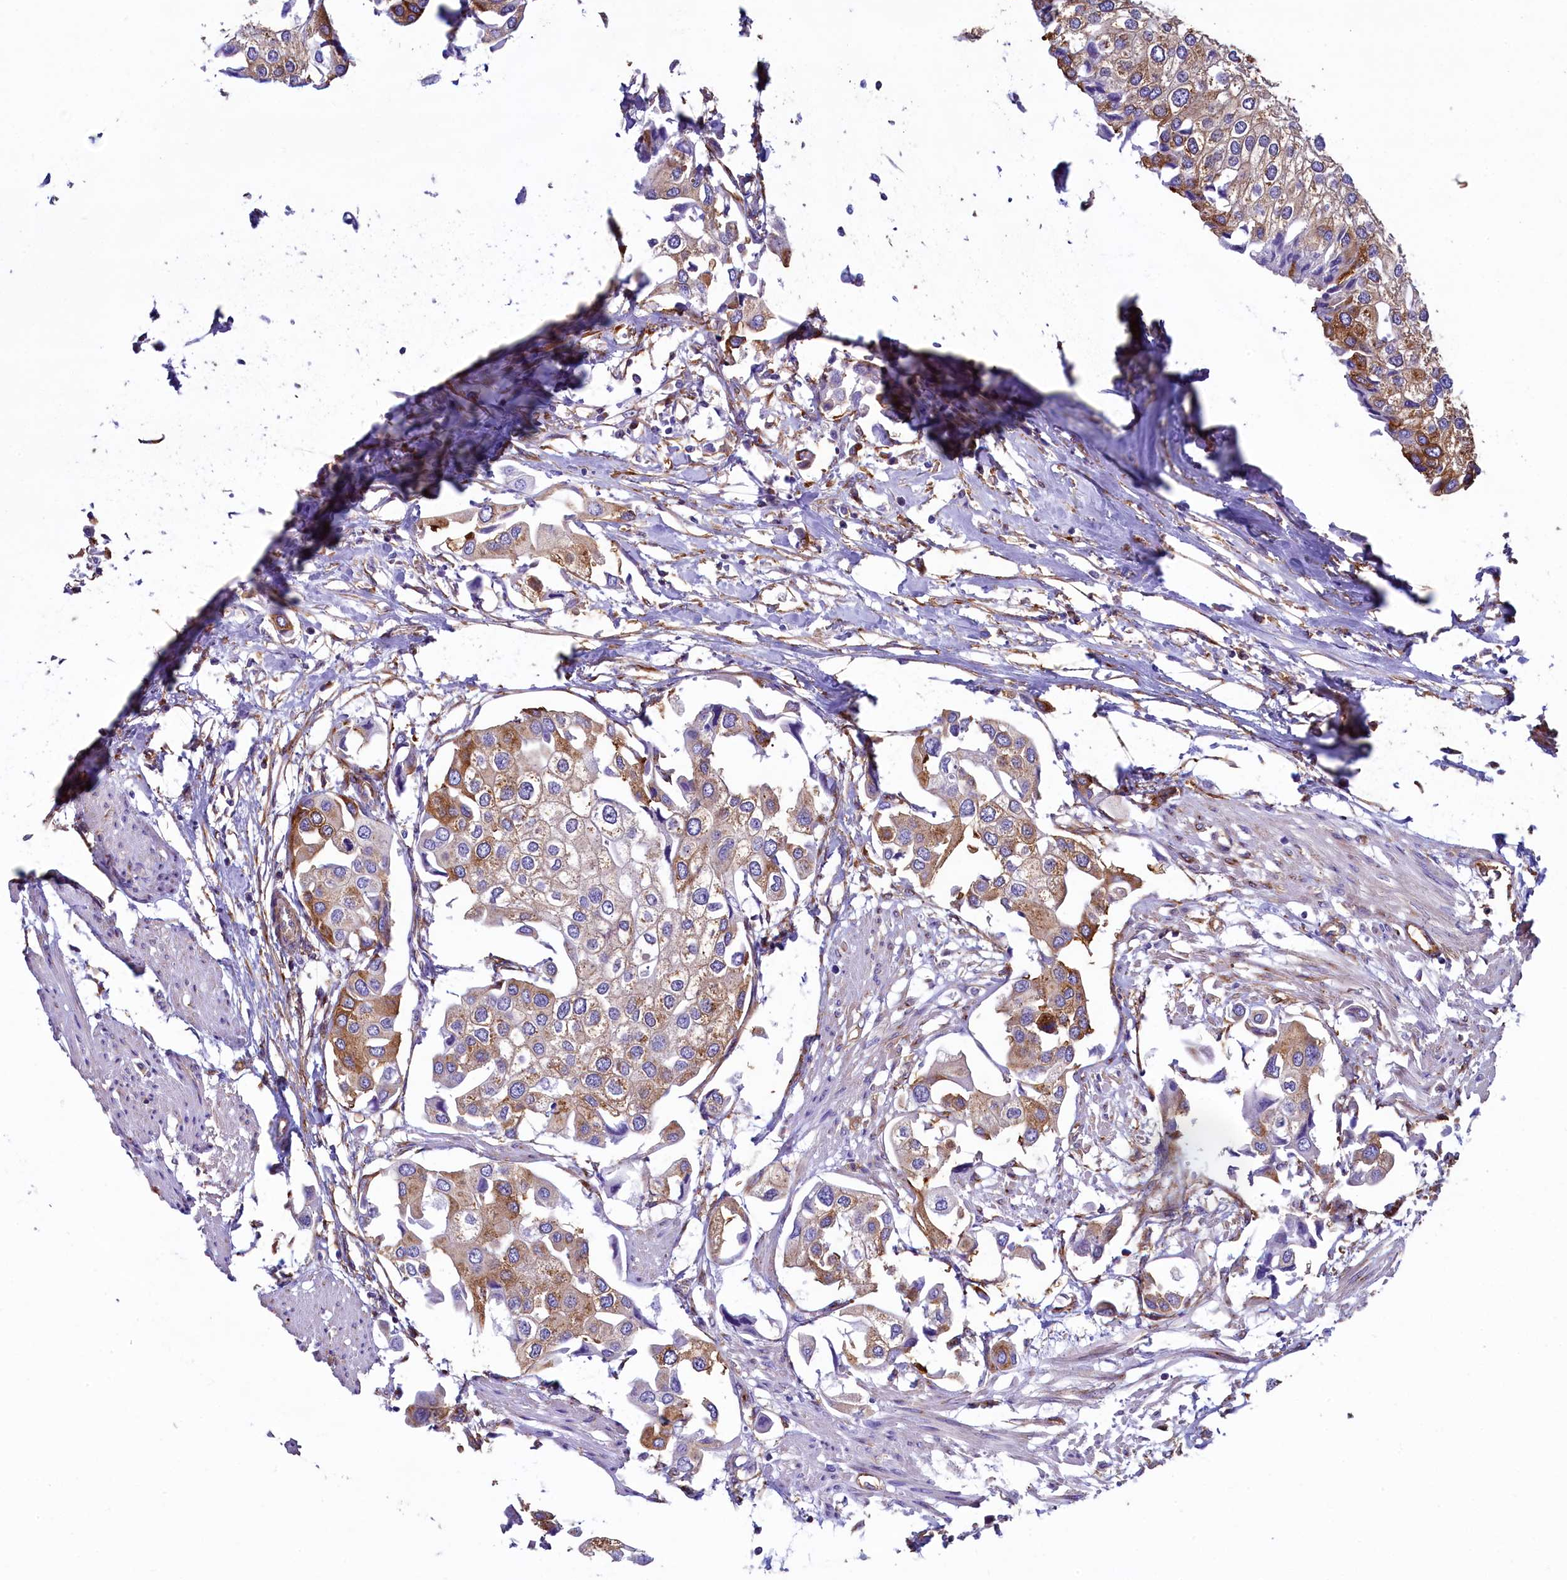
{"staining": {"intensity": "moderate", "quantity": "25%-75%", "location": "cytoplasmic/membranous"}, "tissue": "urothelial cancer", "cell_type": "Tumor cells", "image_type": "cancer", "snomed": [{"axis": "morphology", "description": "Urothelial carcinoma, High grade"}, {"axis": "topography", "description": "Urinary bladder"}], "caption": "Immunohistochemical staining of urothelial carcinoma (high-grade) shows moderate cytoplasmic/membranous protein staining in approximately 25%-75% of tumor cells.", "gene": "GPR21", "patient": {"sex": "male", "age": 64}}